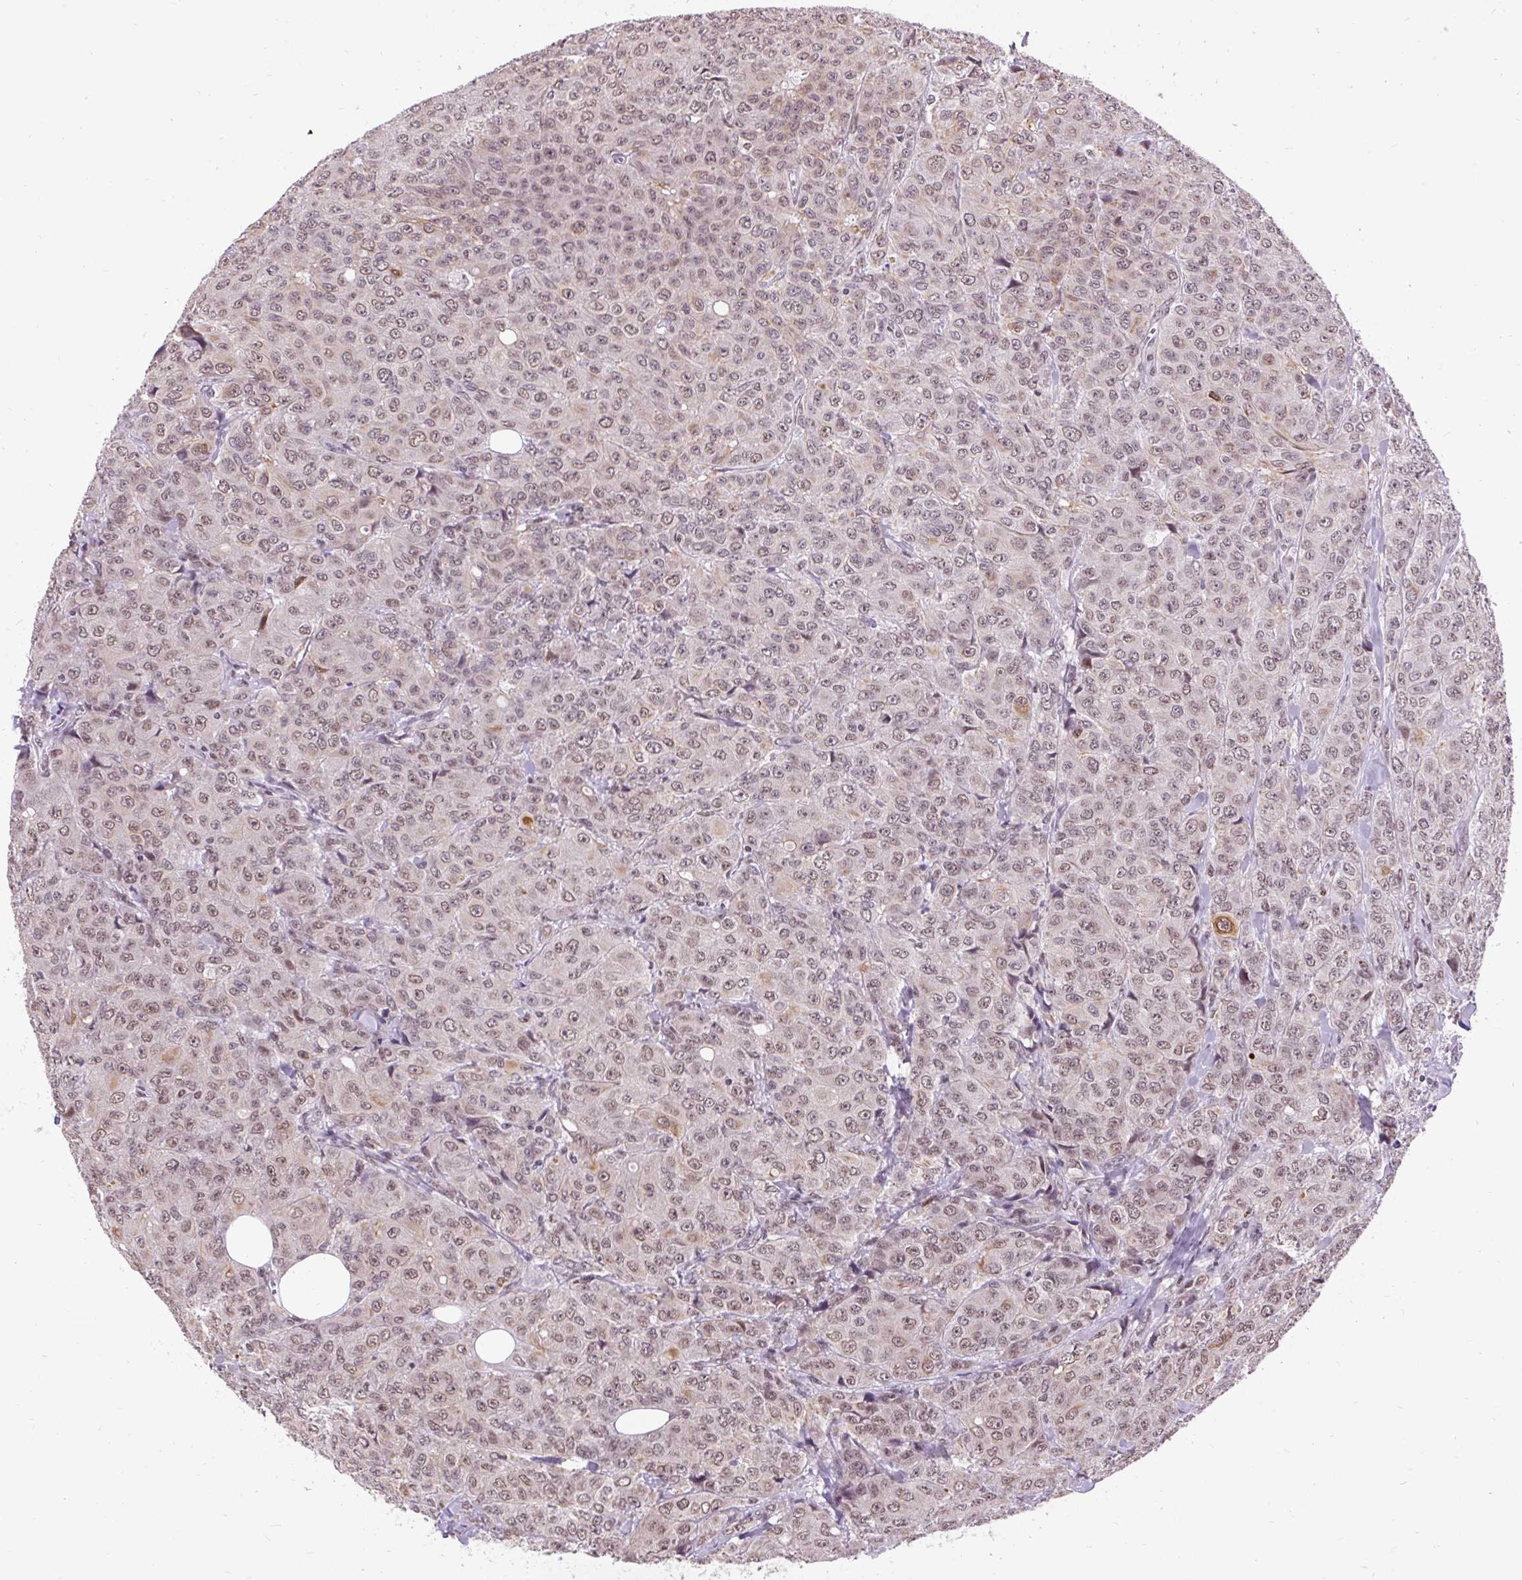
{"staining": {"intensity": "weak", "quantity": ">75%", "location": "cytoplasmic/membranous,nuclear"}, "tissue": "breast cancer", "cell_type": "Tumor cells", "image_type": "cancer", "snomed": [{"axis": "morphology", "description": "Duct carcinoma"}, {"axis": "topography", "description": "Breast"}], "caption": "Immunohistochemical staining of human infiltrating ductal carcinoma (breast) displays low levels of weak cytoplasmic/membranous and nuclear protein expression in approximately >75% of tumor cells. (DAB (3,3'-diaminobenzidine) = brown stain, brightfield microscopy at high magnification).", "gene": "ZNF672", "patient": {"sex": "female", "age": 43}}